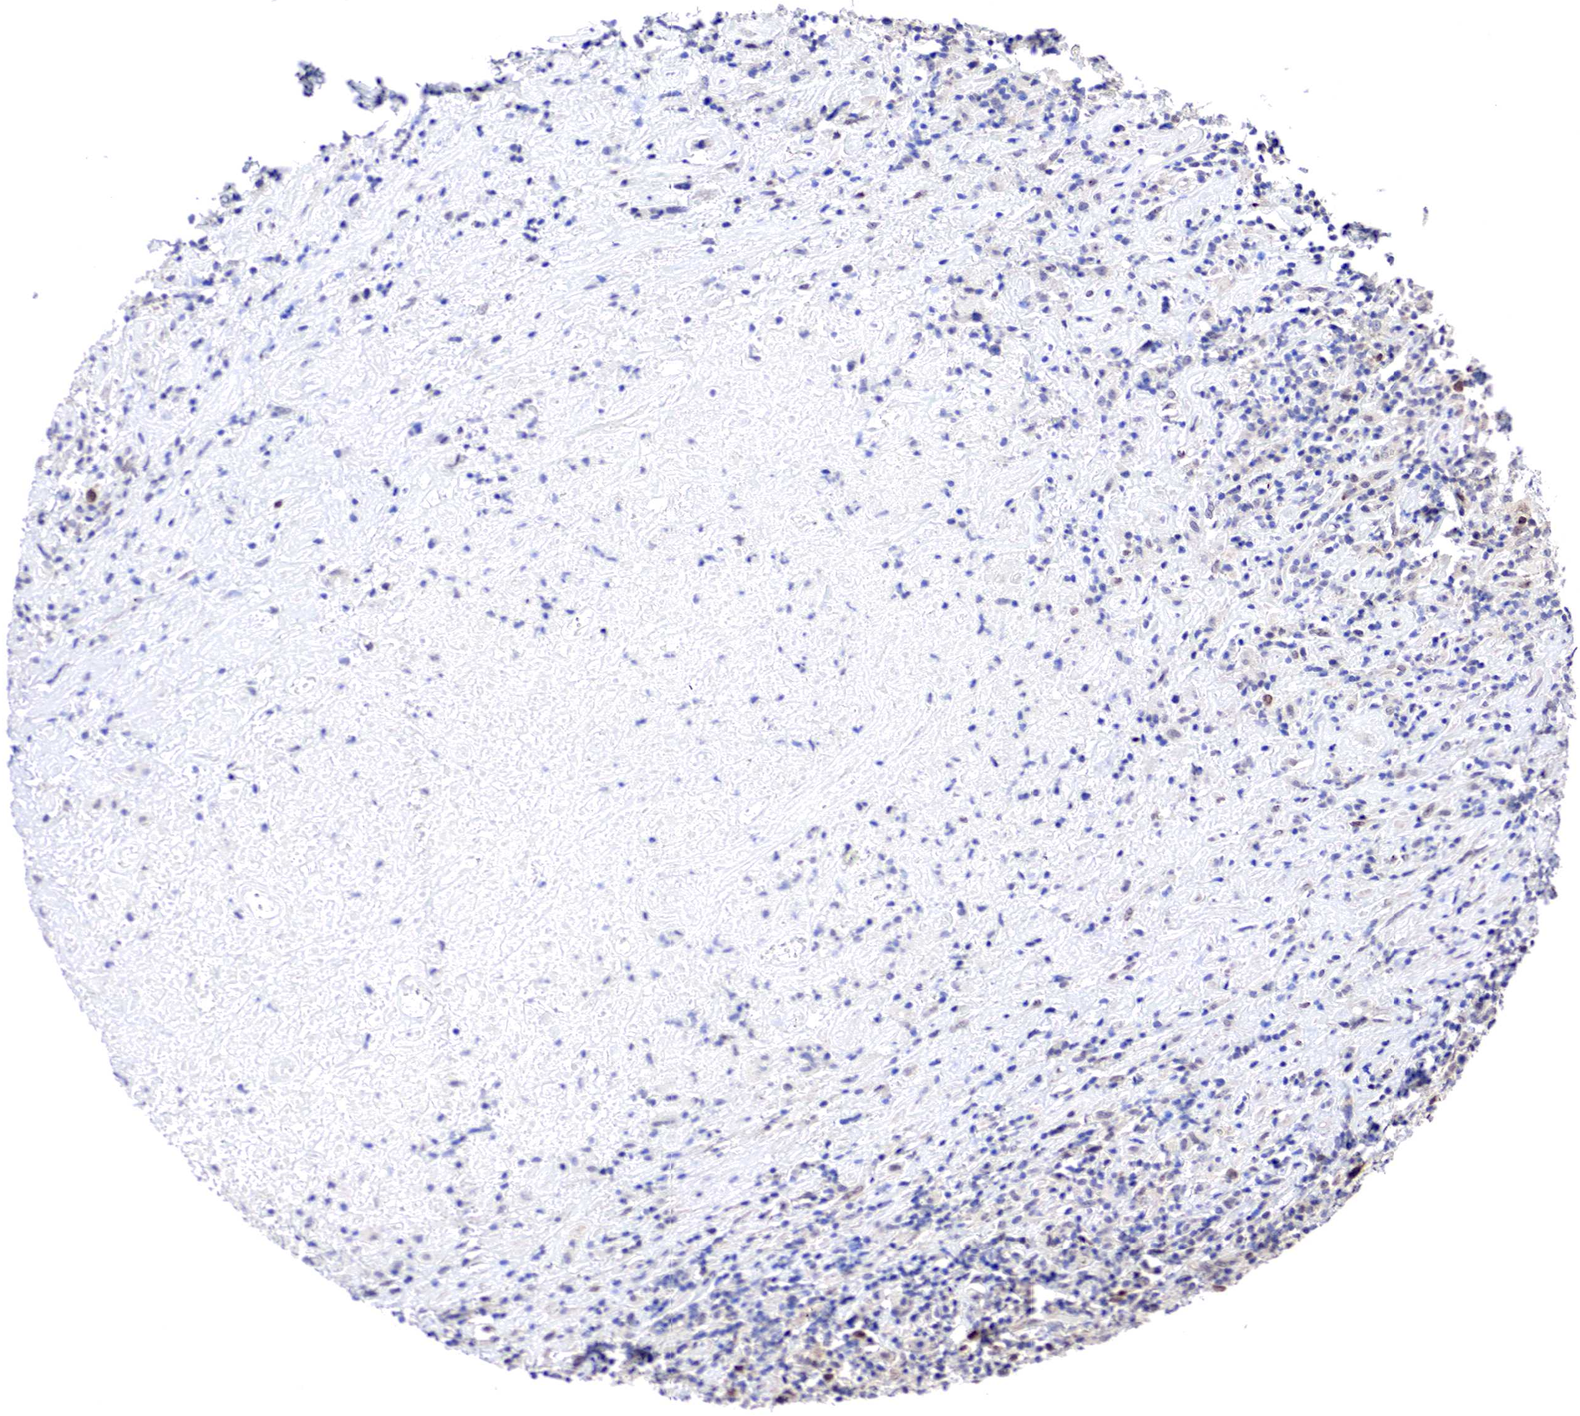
{"staining": {"intensity": "negative", "quantity": "none", "location": "none"}, "tissue": "lymphoma", "cell_type": "Tumor cells", "image_type": "cancer", "snomed": [{"axis": "morphology", "description": "Hodgkin's disease, NOS"}, {"axis": "topography", "description": "Lymph node"}], "caption": "The image exhibits no significant staining in tumor cells of lymphoma.", "gene": "PABIR2", "patient": {"sex": "male", "age": 46}}